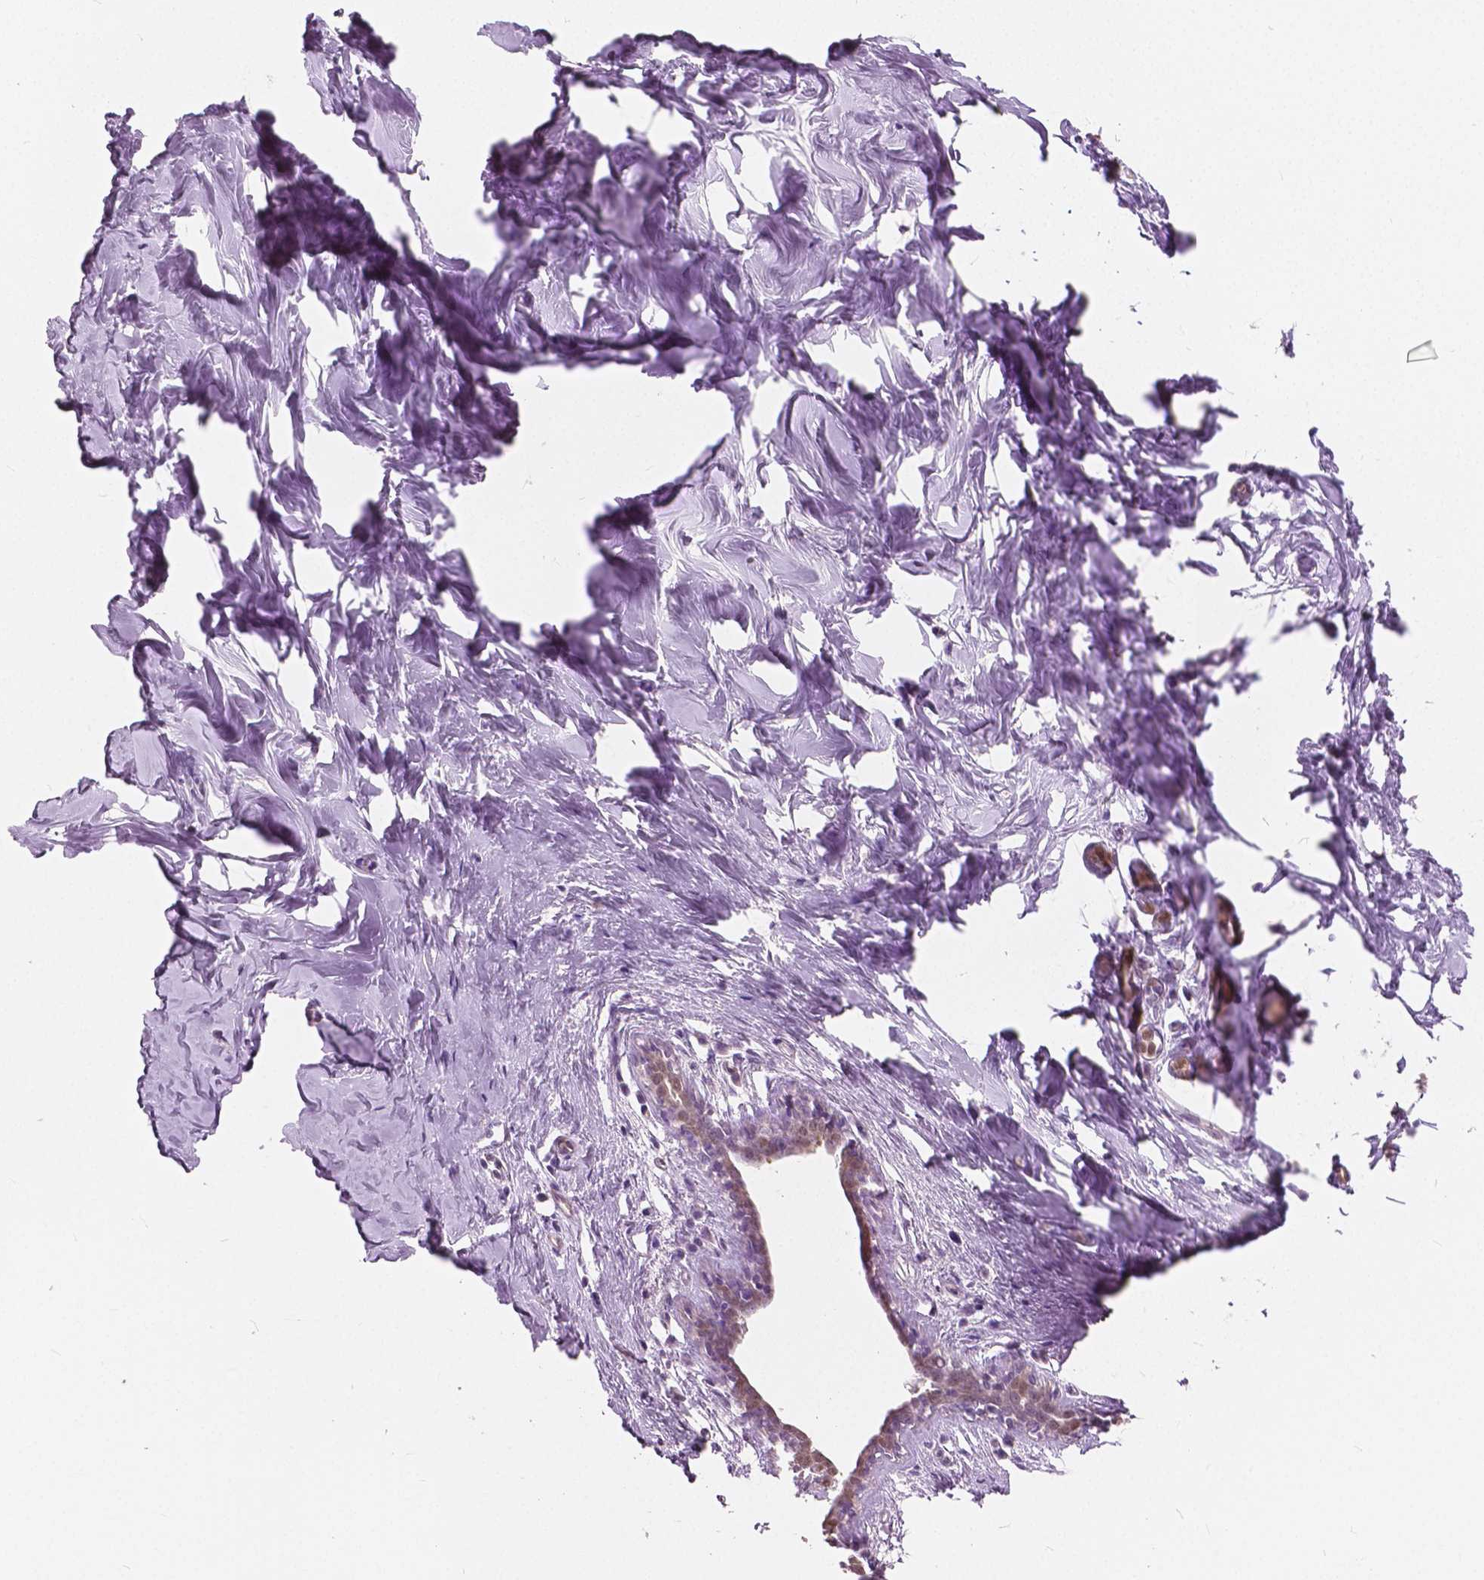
{"staining": {"intensity": "negative", "quantity": "none", "location": "none"}, "tissue": "breast", "cell_type": "Adipocytes", "image_type": "normal", "snomed": [{"axis": "morphology", "description": "Normal tissue, NOS"}, {"axis": "topography", "description": "Breast"}], "caption": "Adipocytes show no significant protein positivity in benign breast.", "gene": "TKFC", "patient": {"sex": "female", "age": 27}}